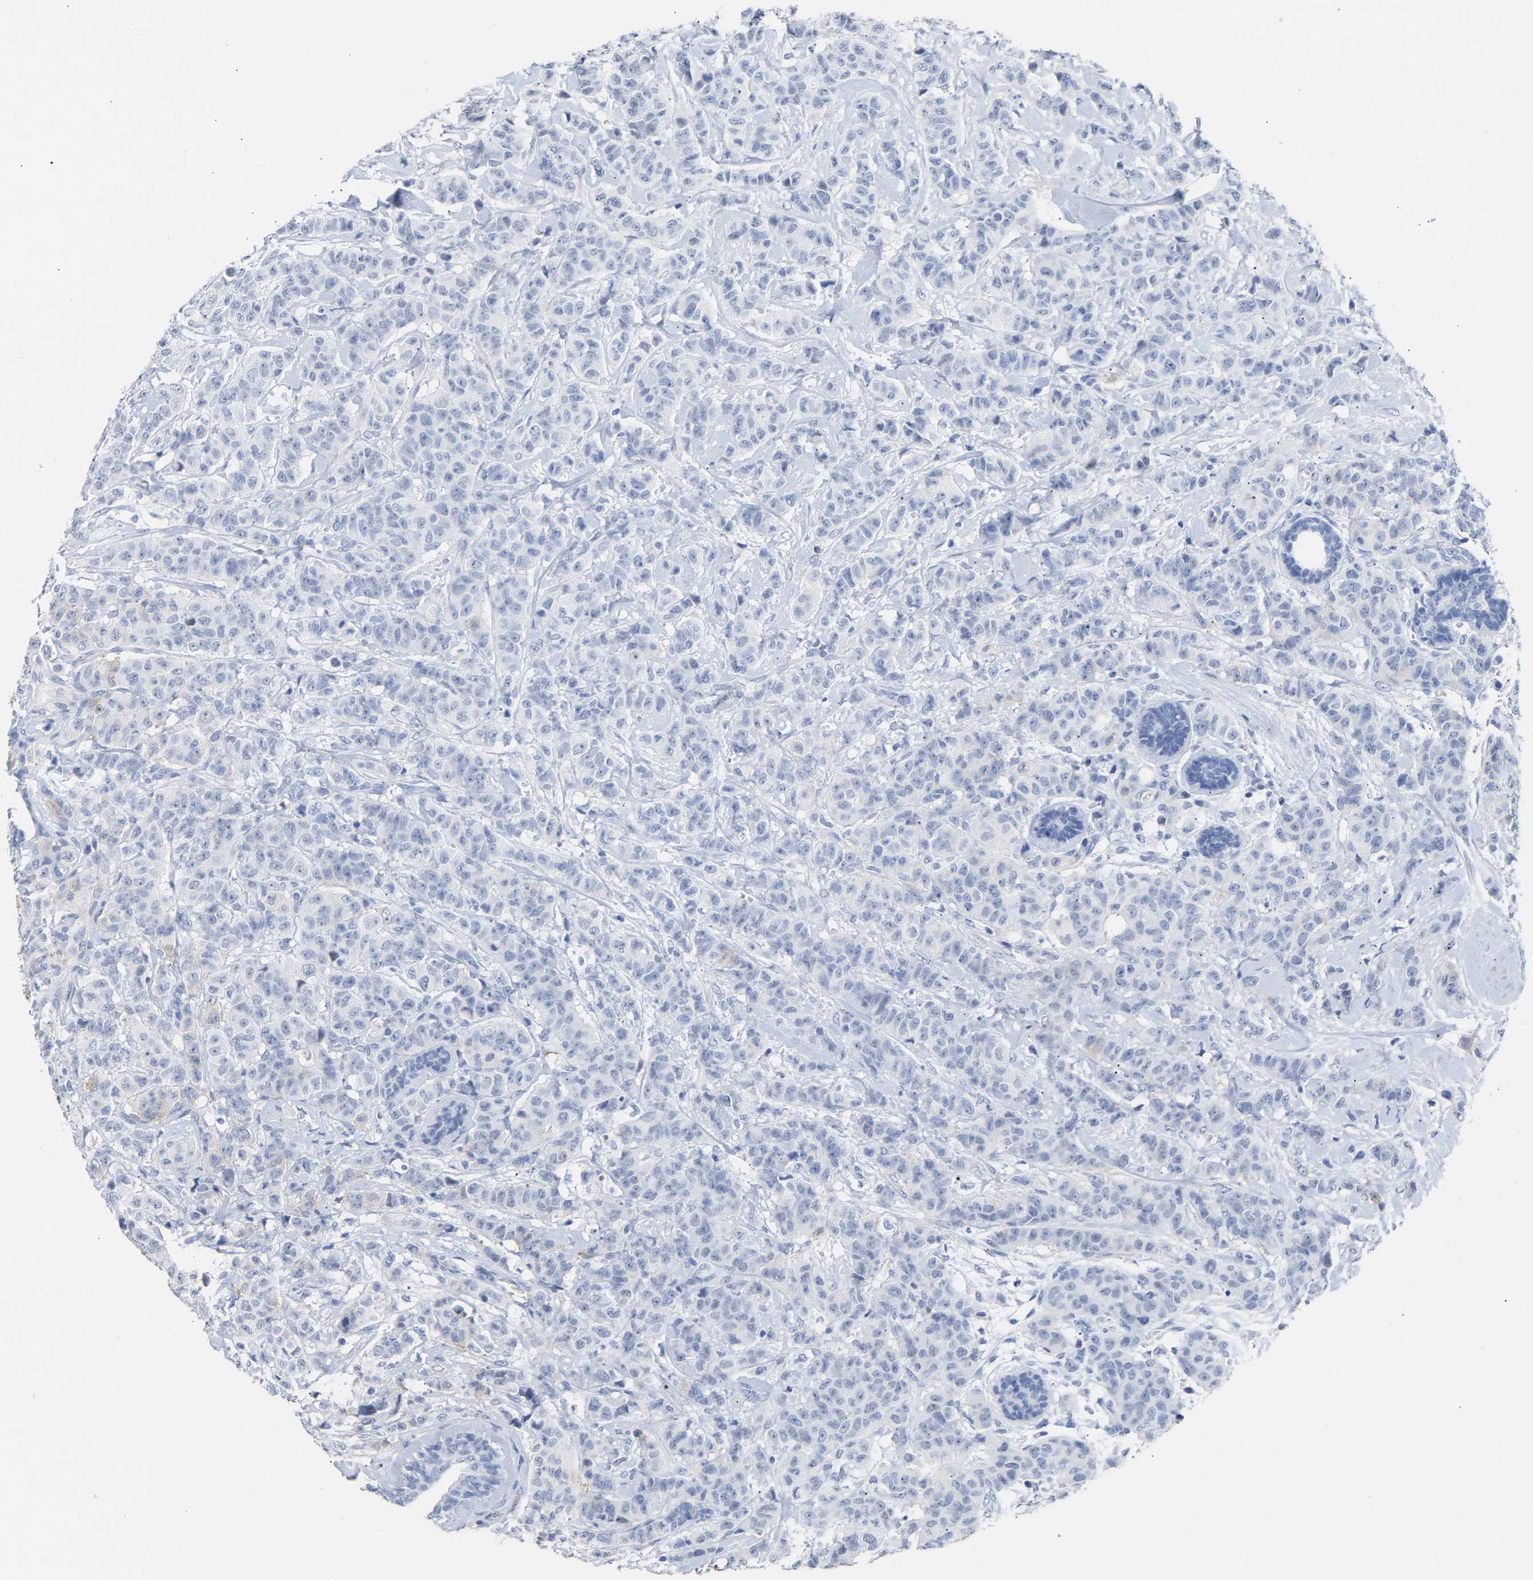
{"staining": {"intensity": "negative", "quantity": "none", "location": "none"}, "tissue": "breast cancer", "cell_type": "Tumor cells", "image_type": "cancer", "snomed": [{"axis": "morphology", "description": "Normal tissue, NOS"}, {"axis": "morphology", "description": "Duct carcinoma"}, {"axis": "topography", "description": "Breast"}], "caption": "DAB immunohistochemical staining of breast cancer demonstrates no significant expression in tumor cells.", "gene": "AMPH", "patient": {"sex": "female", "age": 40}}